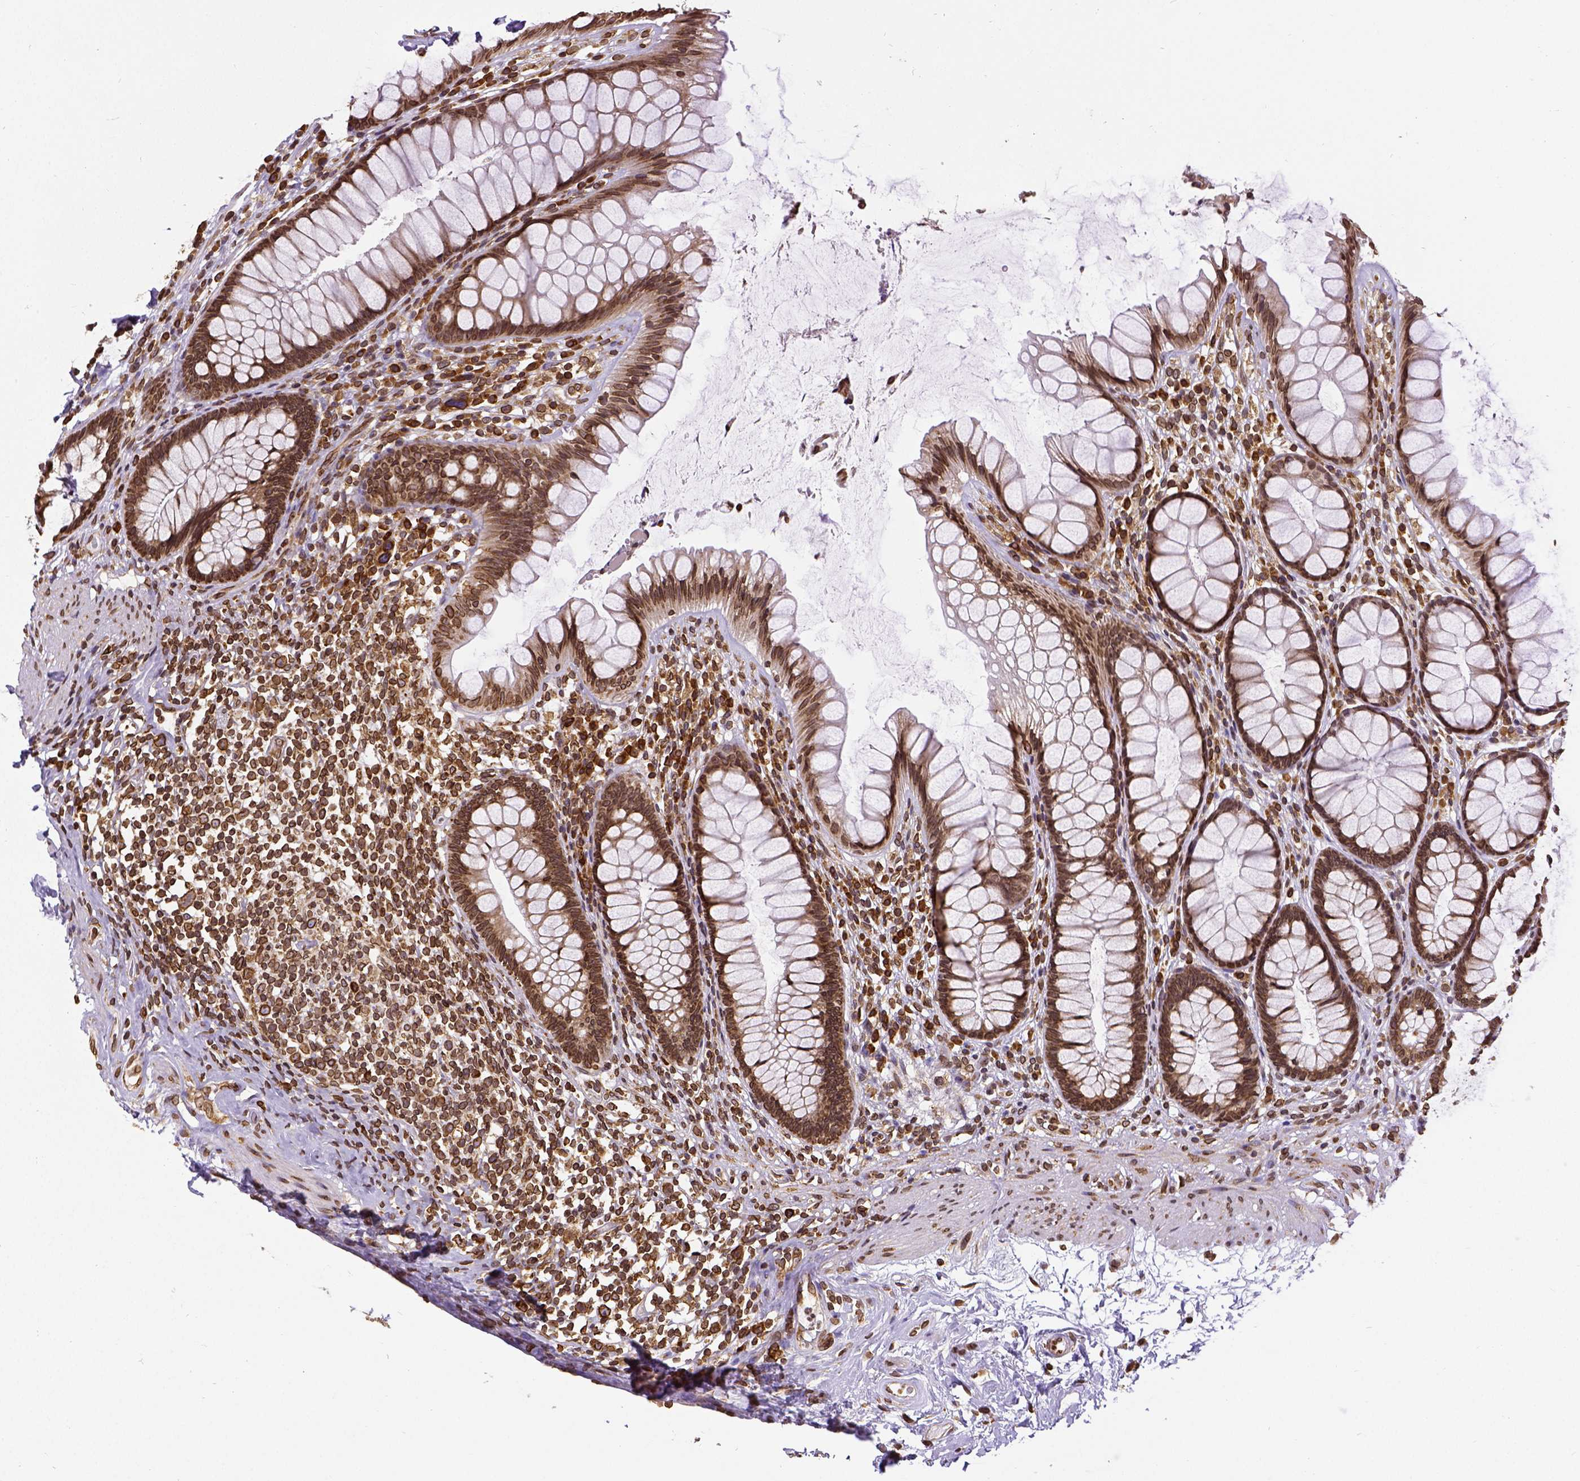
{"staining": {"intensity": "strong", "quantity": ">75%", "location": "cytoplasmic/membranous,nuclear"}, "tissue": "rectum", "cell_type": "Glandular cells", "image_type": "normal", "snomed": [{"axis": "morphology", "description": "Normal tissue, NOS"}, {"axis": "topography", "description": "Rectum"}], "caption": "Immunohistochemical staining of benign human rectum exhibits >75% levels of strong cytoplasmic/membranous,nuclear protein expression in about >75% of glandular cells. The protein of interest is shown in brown color, while the nuclei are stained blue.", "gene": "MTDH", "patient": {"sex": "male", "age": 72}}